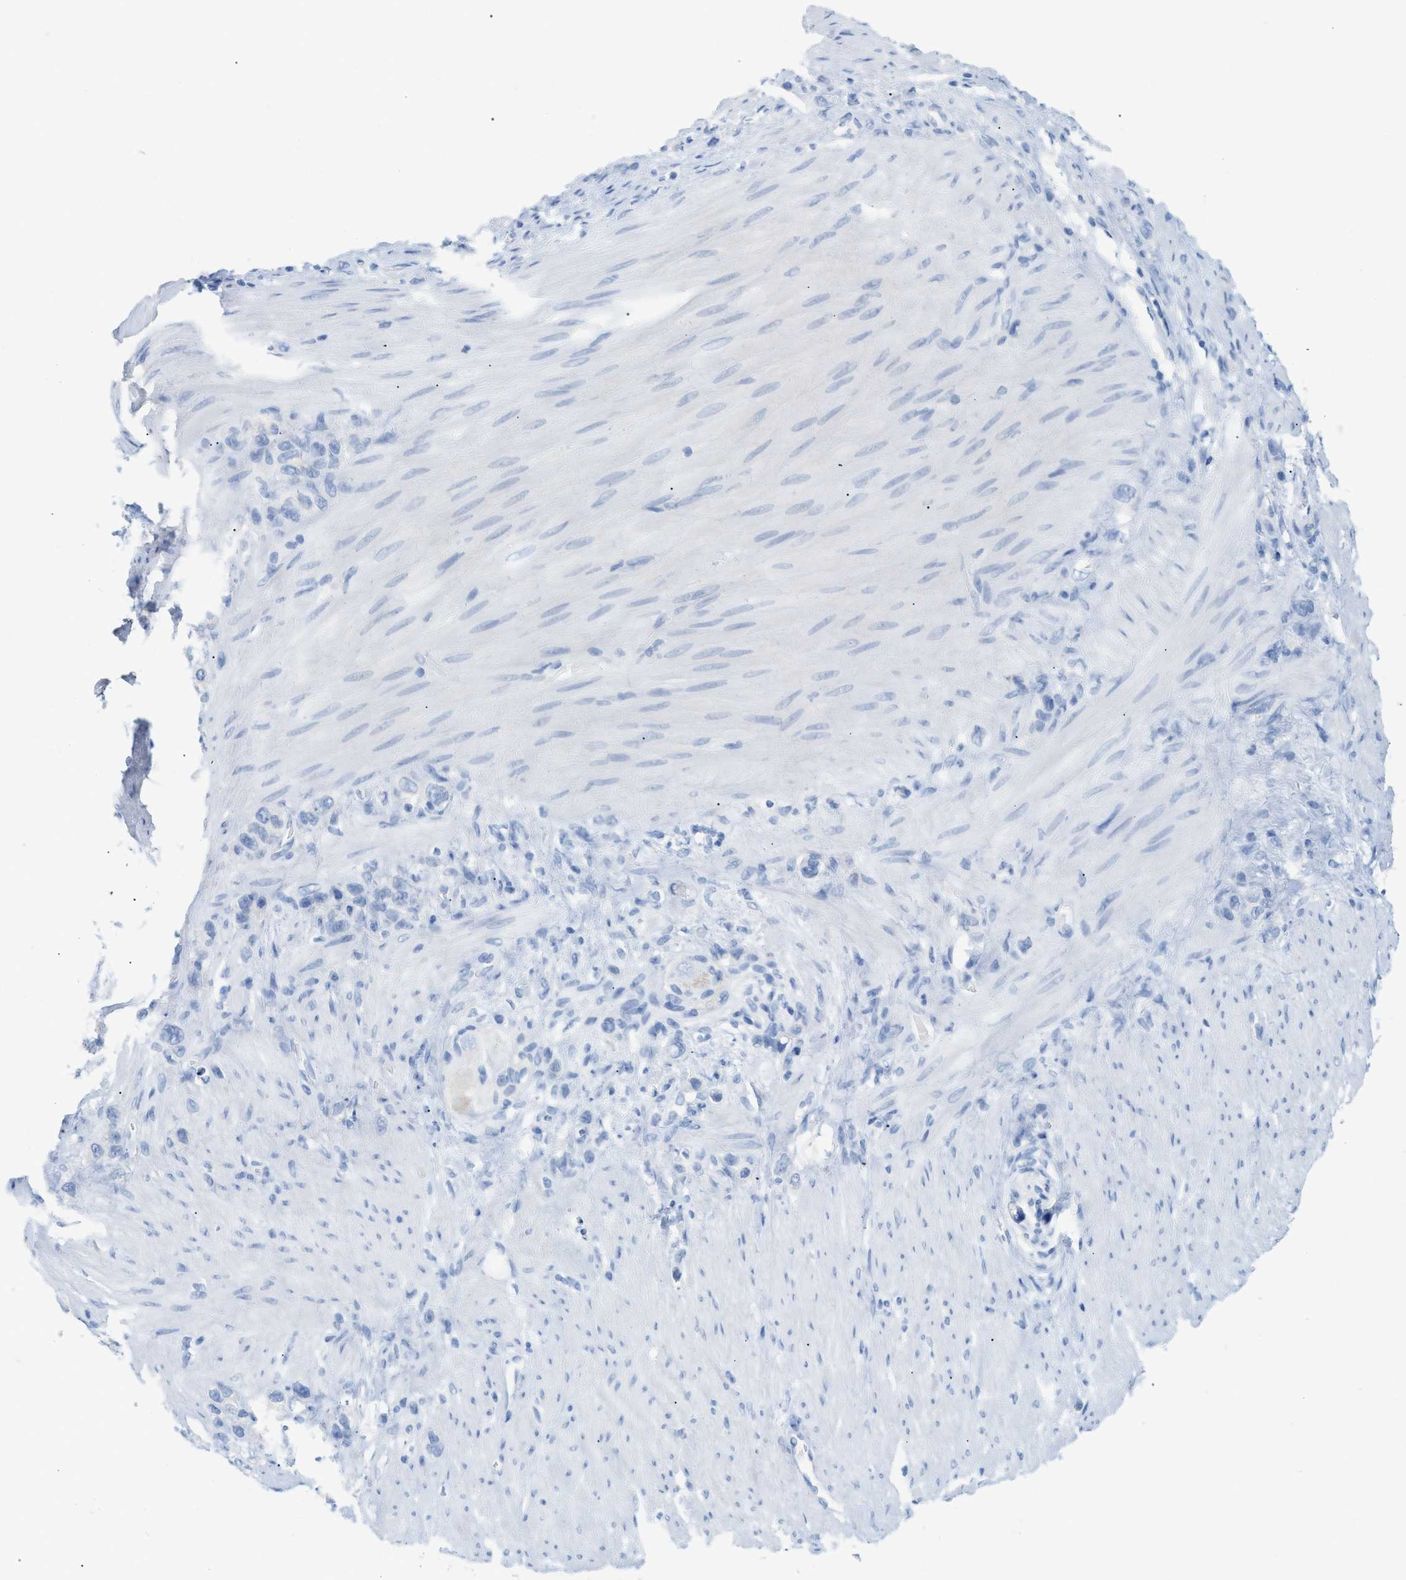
{"staining": {"intensity": "negative", "quantity": "none", "location": "none"}, "tissue": "stomach cancer", "cell_type": "Tumor cells", "image_type": "cancer", "snomed": [{"axis": "morphology", "description": "Adenocarcinoma, NOS"}, {"axis": "morphology", "description": "Adenocarcinoma, High grade"}, {"axis": "topography", "description": "Stomach, upper"}, {"axis": "topography", "description": "Stomach, lower"}], "caption": "This is an immunohistochemistry micrograph of stomach cancer (adenocarcinoma). There is no positivity in tumor cells.", "gene": "PAPPA", "patient": {"sex": "female", "age": 65}}